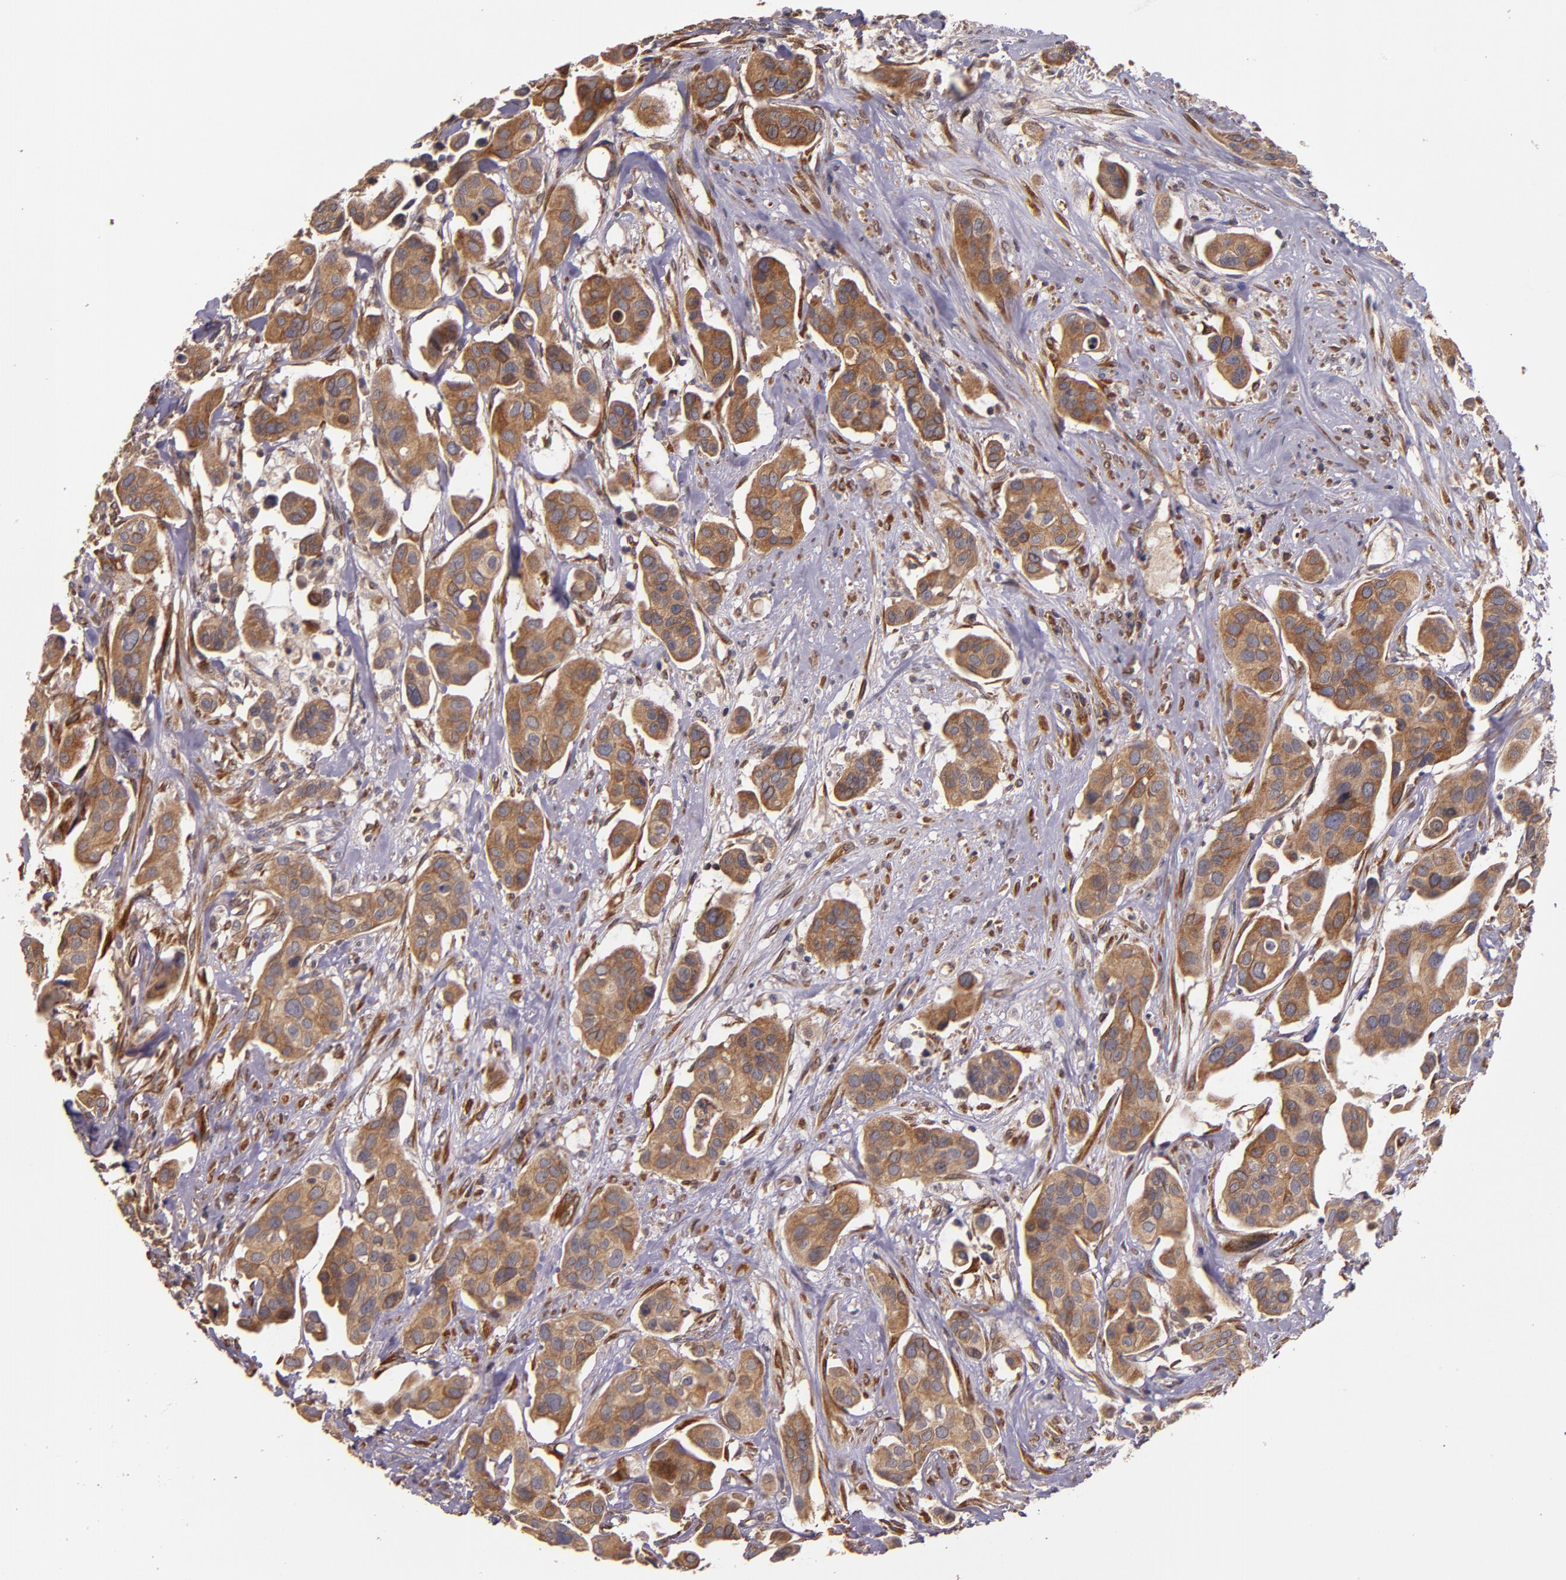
{"staining": {"intensity": "moderate", "quantity": ">75%", "location": "cytoplasmic/membranous"}, "tissue": "urothelial cancer", "cell_type": "Tumor cells", "image_type": "cancer", "snomed": [{"axis": "morphology", "description": "Adenocarcinoma, NOS"}, {"axis": "topography", "description": "Urinary bladder"}], "caption": "Human urothelial cancer stained with a protein marker exhibits moderate staining in tumor cells.", "gene": "PRAF2", "patient": {"sex": "male", "age": 61}}